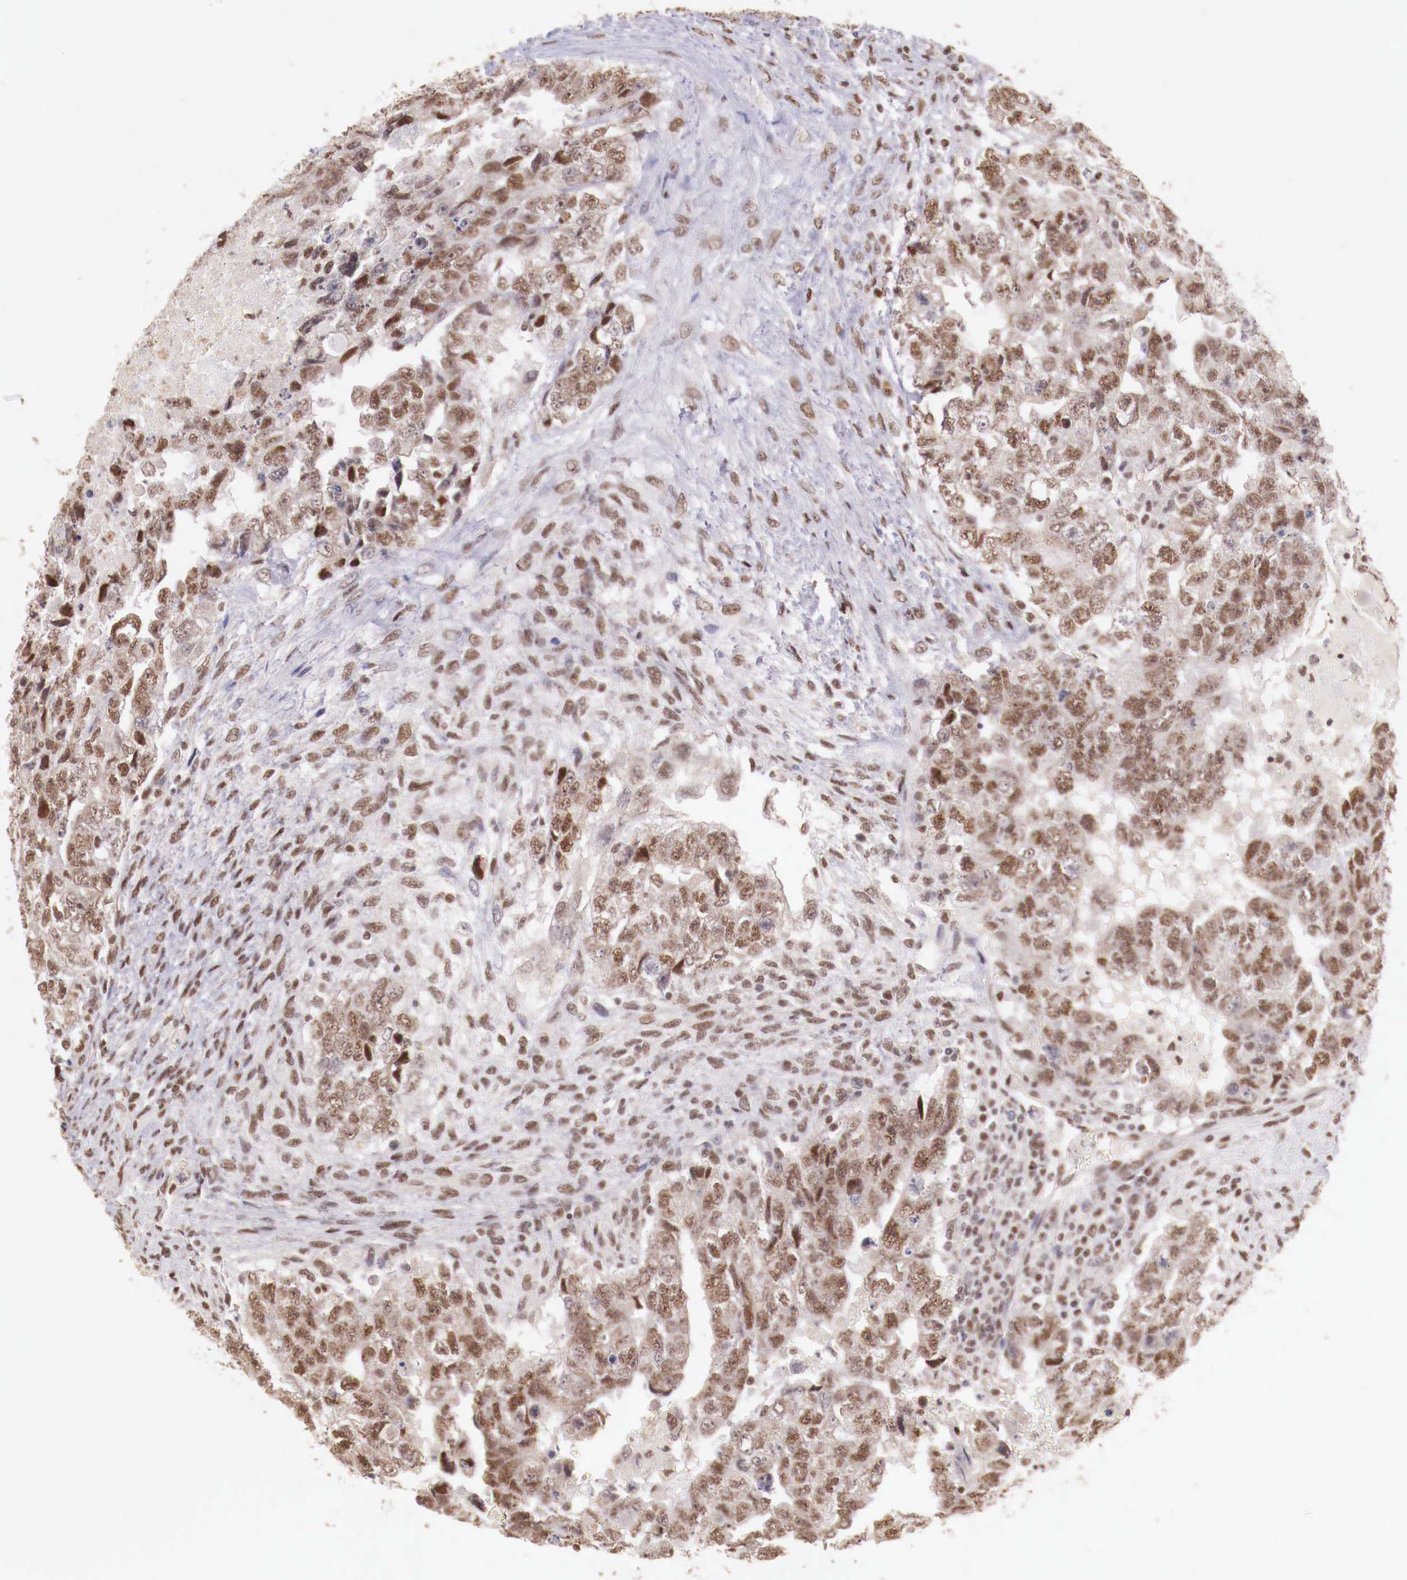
{"staining": {"intensity": "weak", "quantity": ">75%", "location": "nuclear"}, "tissue": "testis cancer", "cell_type": "Tumor cells", "image_type": "cancer", "snomed": [{"axis": "morphology", "description": "Carcinoma, Embryonal, NOS"}, {"axis": "topography", "description": "Testis"}], "caption": "IHC (DAB (3,3'-diaminobenzidine)) staining of human embryonal carcinoma (testis) reveals weak nuclear protein positivity in about >75% of tumor cells.", "gene": "SP1", "patient": {"sex": "male", "age": 36}}